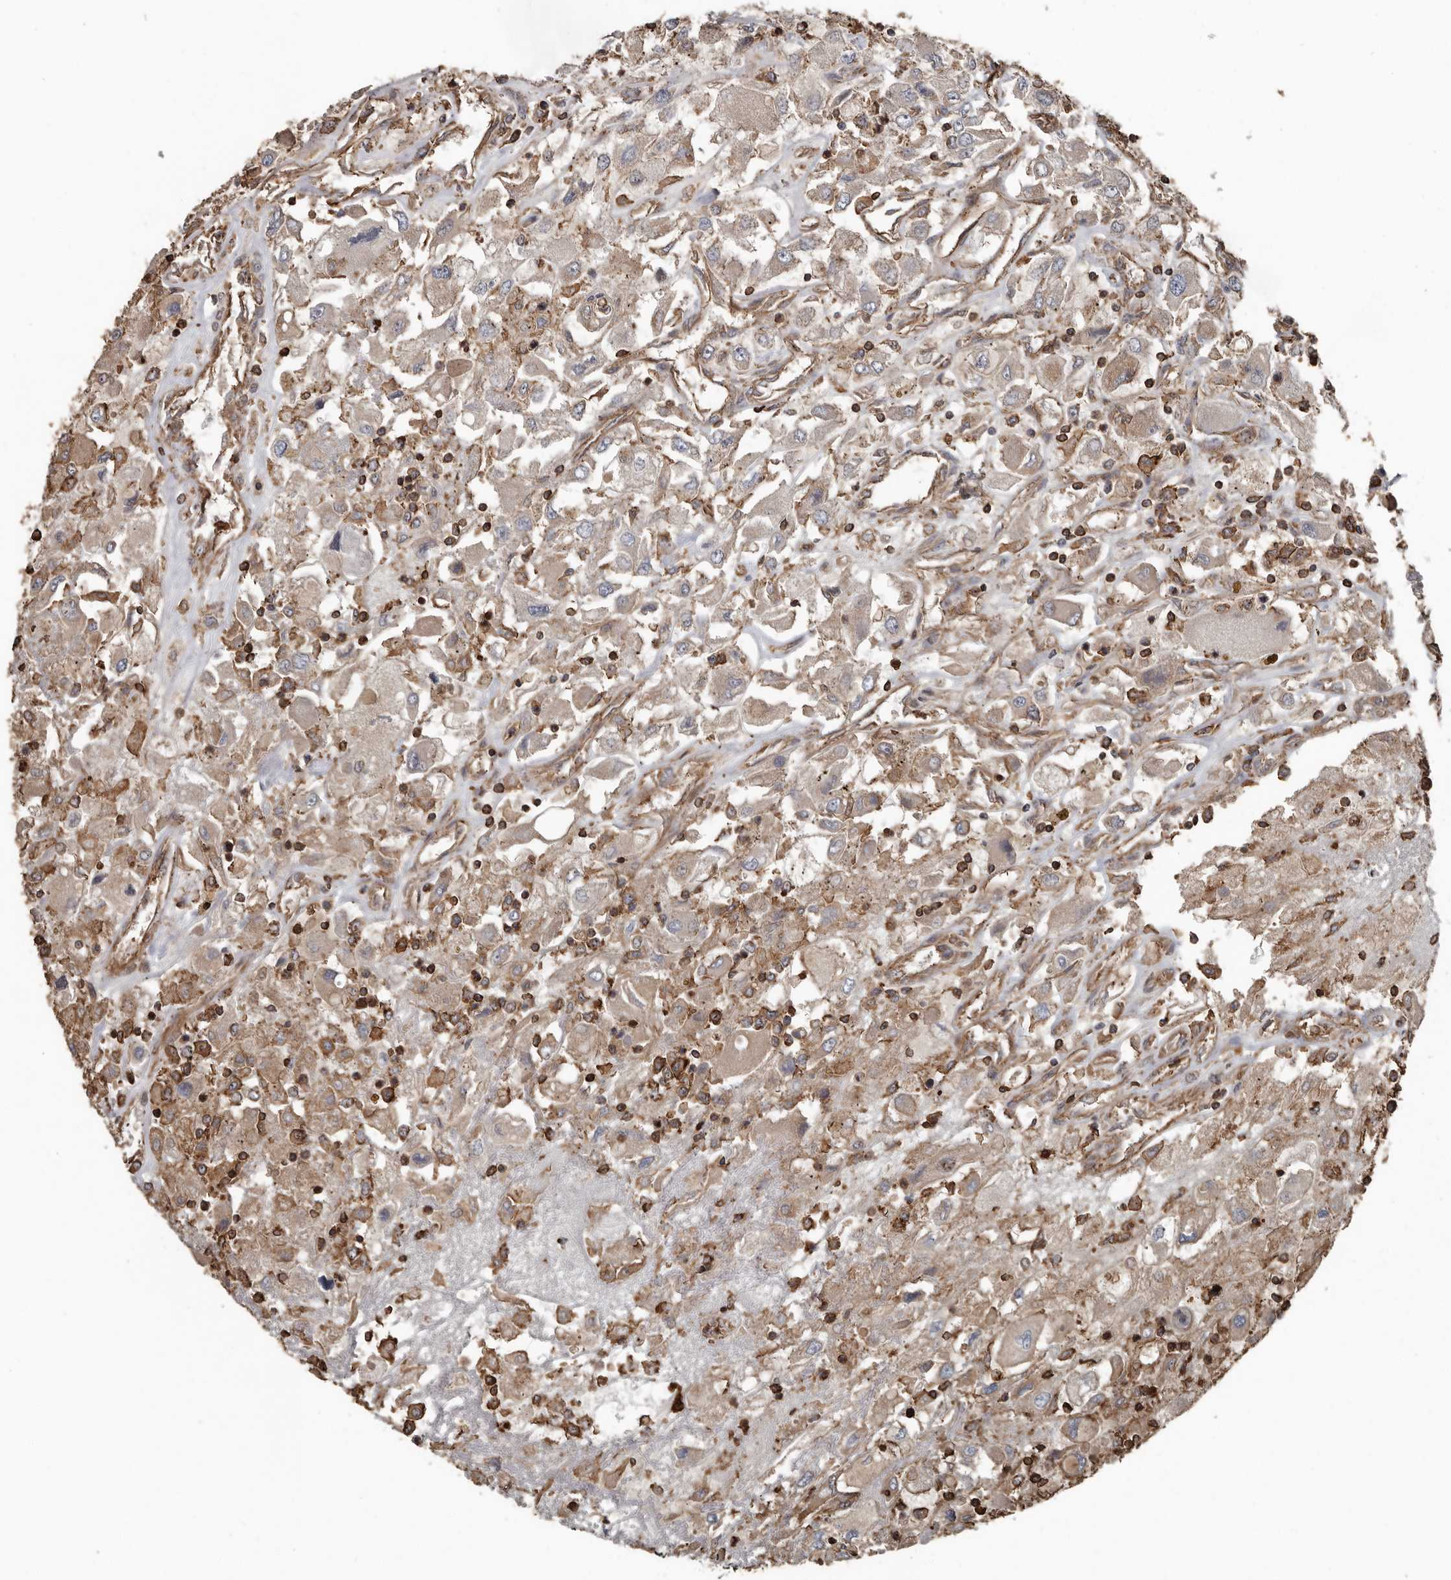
{"staining": {"intensity": "weak", "quantity": ">75%", "location": "cytoplasmic/membranous"}, "tissue": "renal cancer", "cell_type": "Tumor cells", "image_type": "cancer", "snomed": [{"axis": "morphology", "description": "Adenocarcinoma, NOS"}, {"axis": "topography", "description": "Kidney"}], "caption": "A histopathology image of human renal cancer stained for a protein demonstrates weak cytoplasmic/membranous brown staining in tumor cells.", "gene": "DENND6B", "patient": {"sex": "female", "age": 52}}